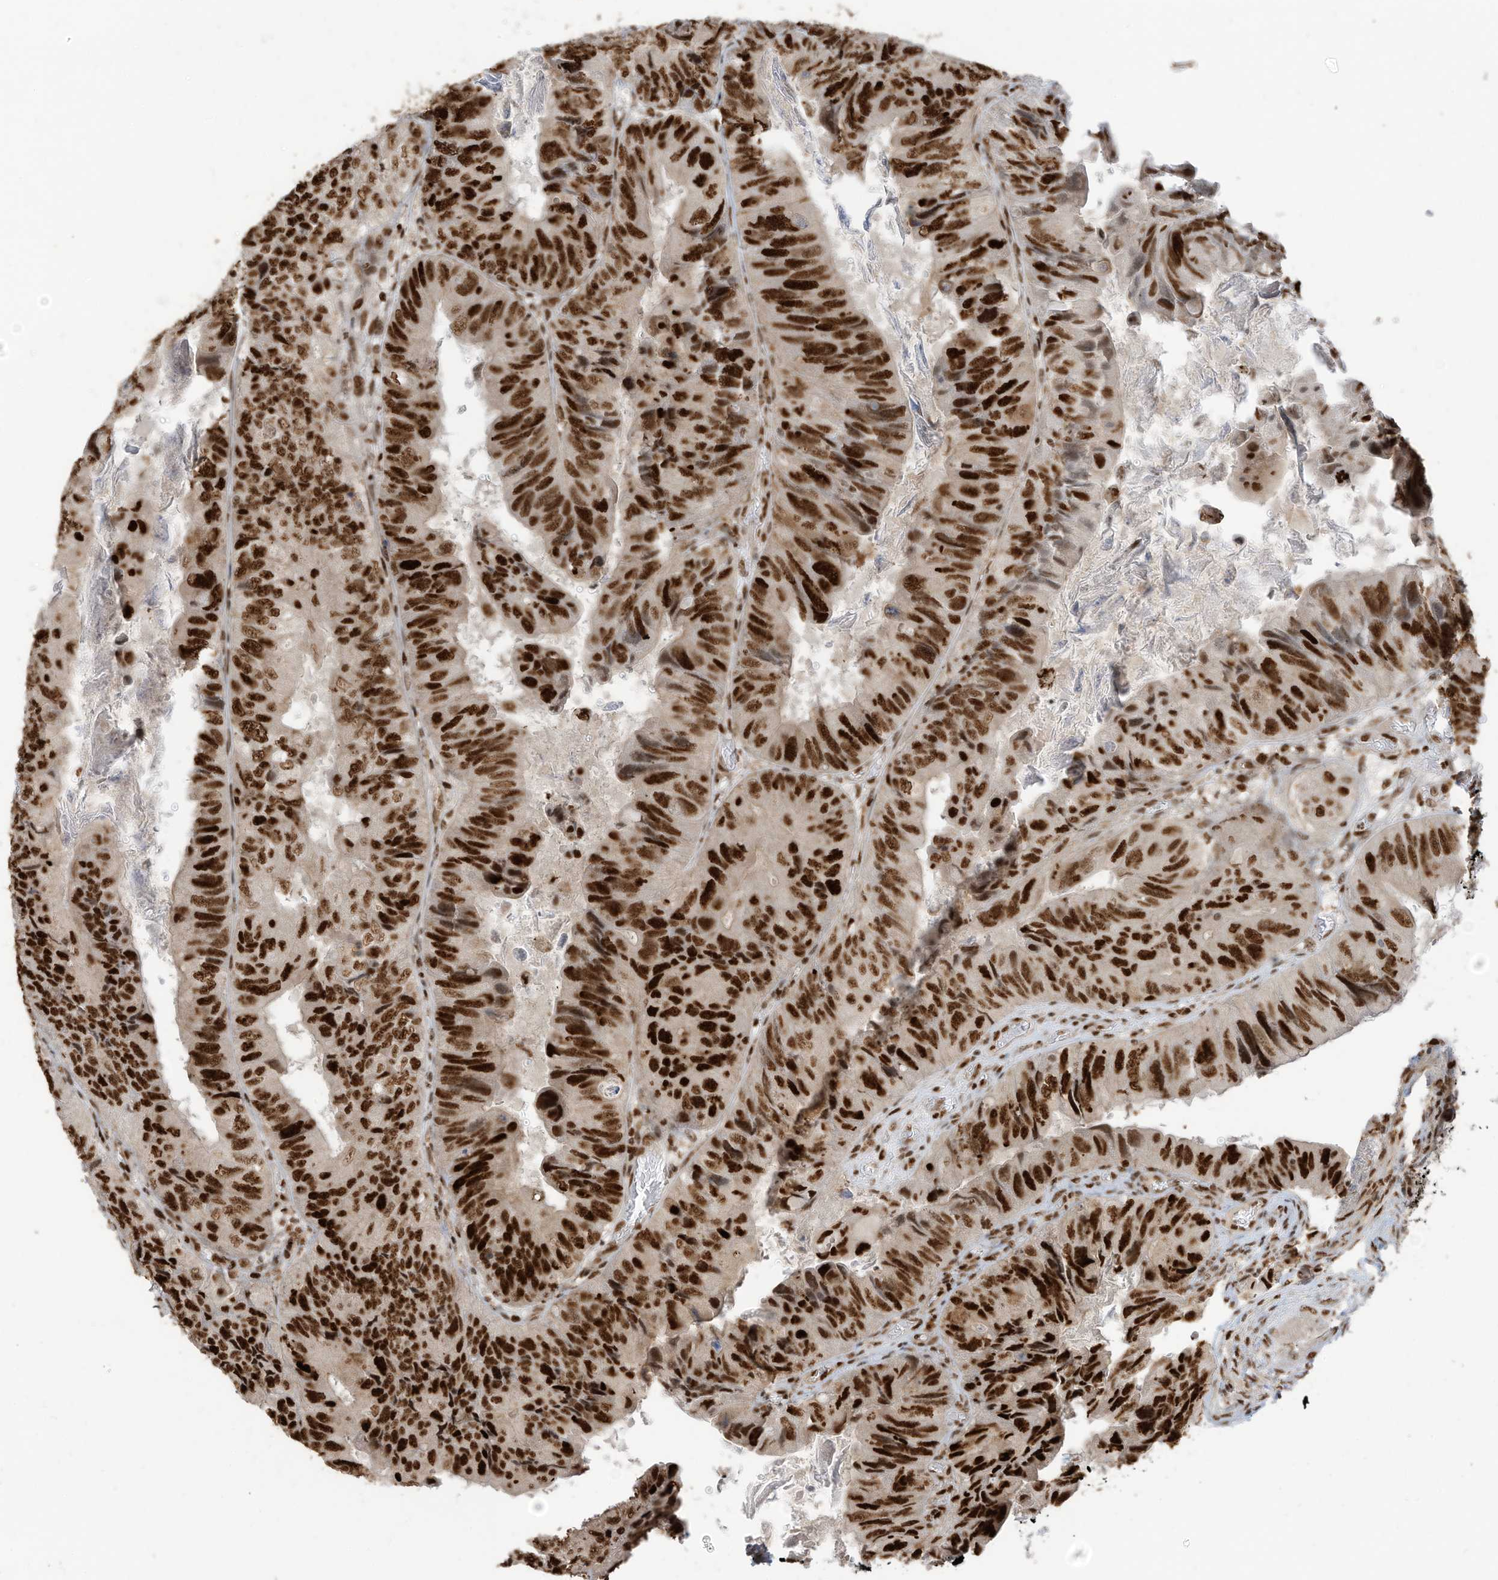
{"staining": {"intensity": "strong", "quantity": ">75%", "location": "nuclear"}, "tissue": "colorectal cancer", "cell_type": "Tumor cells", "image_type": "cancer", "snomed": [{"axis": "morphology", "description": "Adenocarcinoma, NOS"}, {"axis": "topography", "description": "Rectum"}], "caption": "Immunohistochemical staining of adenocarcinoma (colorectal) reveals high levels of strong nuclear protein expression in approximately >75% of tumor cells.", "gene": "SAMD15", "patient": {"sex": "male", "age": 63}}